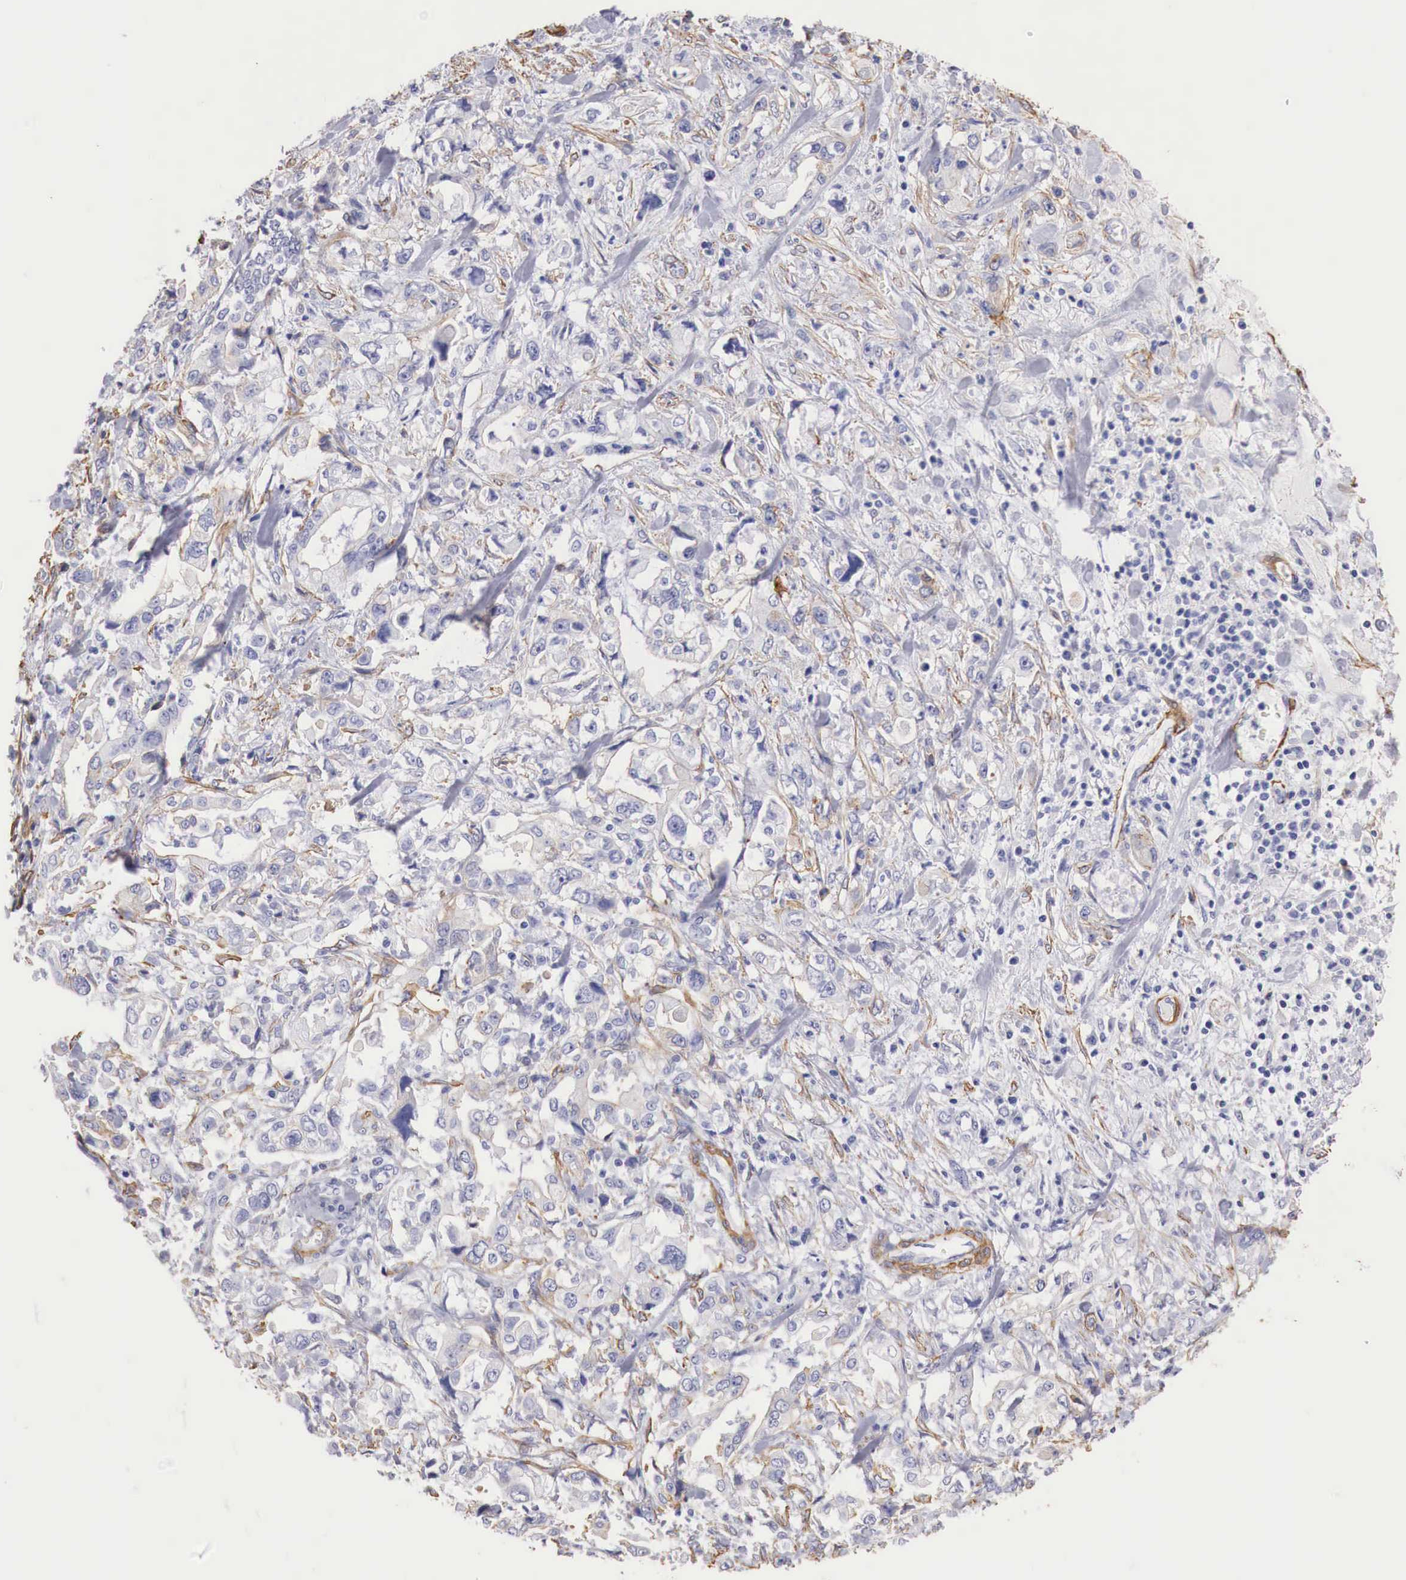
{"staining": {"intensity": "weak", "quantity": "25%-75%", "location": "cytoplasmic/membranous"}, "tissue": "stomach cancer", "cell_type": "Tumor cells", "image_type": "cancer", "snomed": [{"axis": "morphology", "description": "Adenocarcinoma, NOS"}, {"axis": "topography", "description": "Pancreas"}, {"axis": "topography", "description": "Stomach, upper"}], "caption": "Protein staining of stomach cancer (adenocarcinoma) tissue shows weak cytoplasmic/membranous staining in approximately 25%-75% of tumor cells.", "gene": "TPM1", "patient": {"sex": "male", "age": 77}}